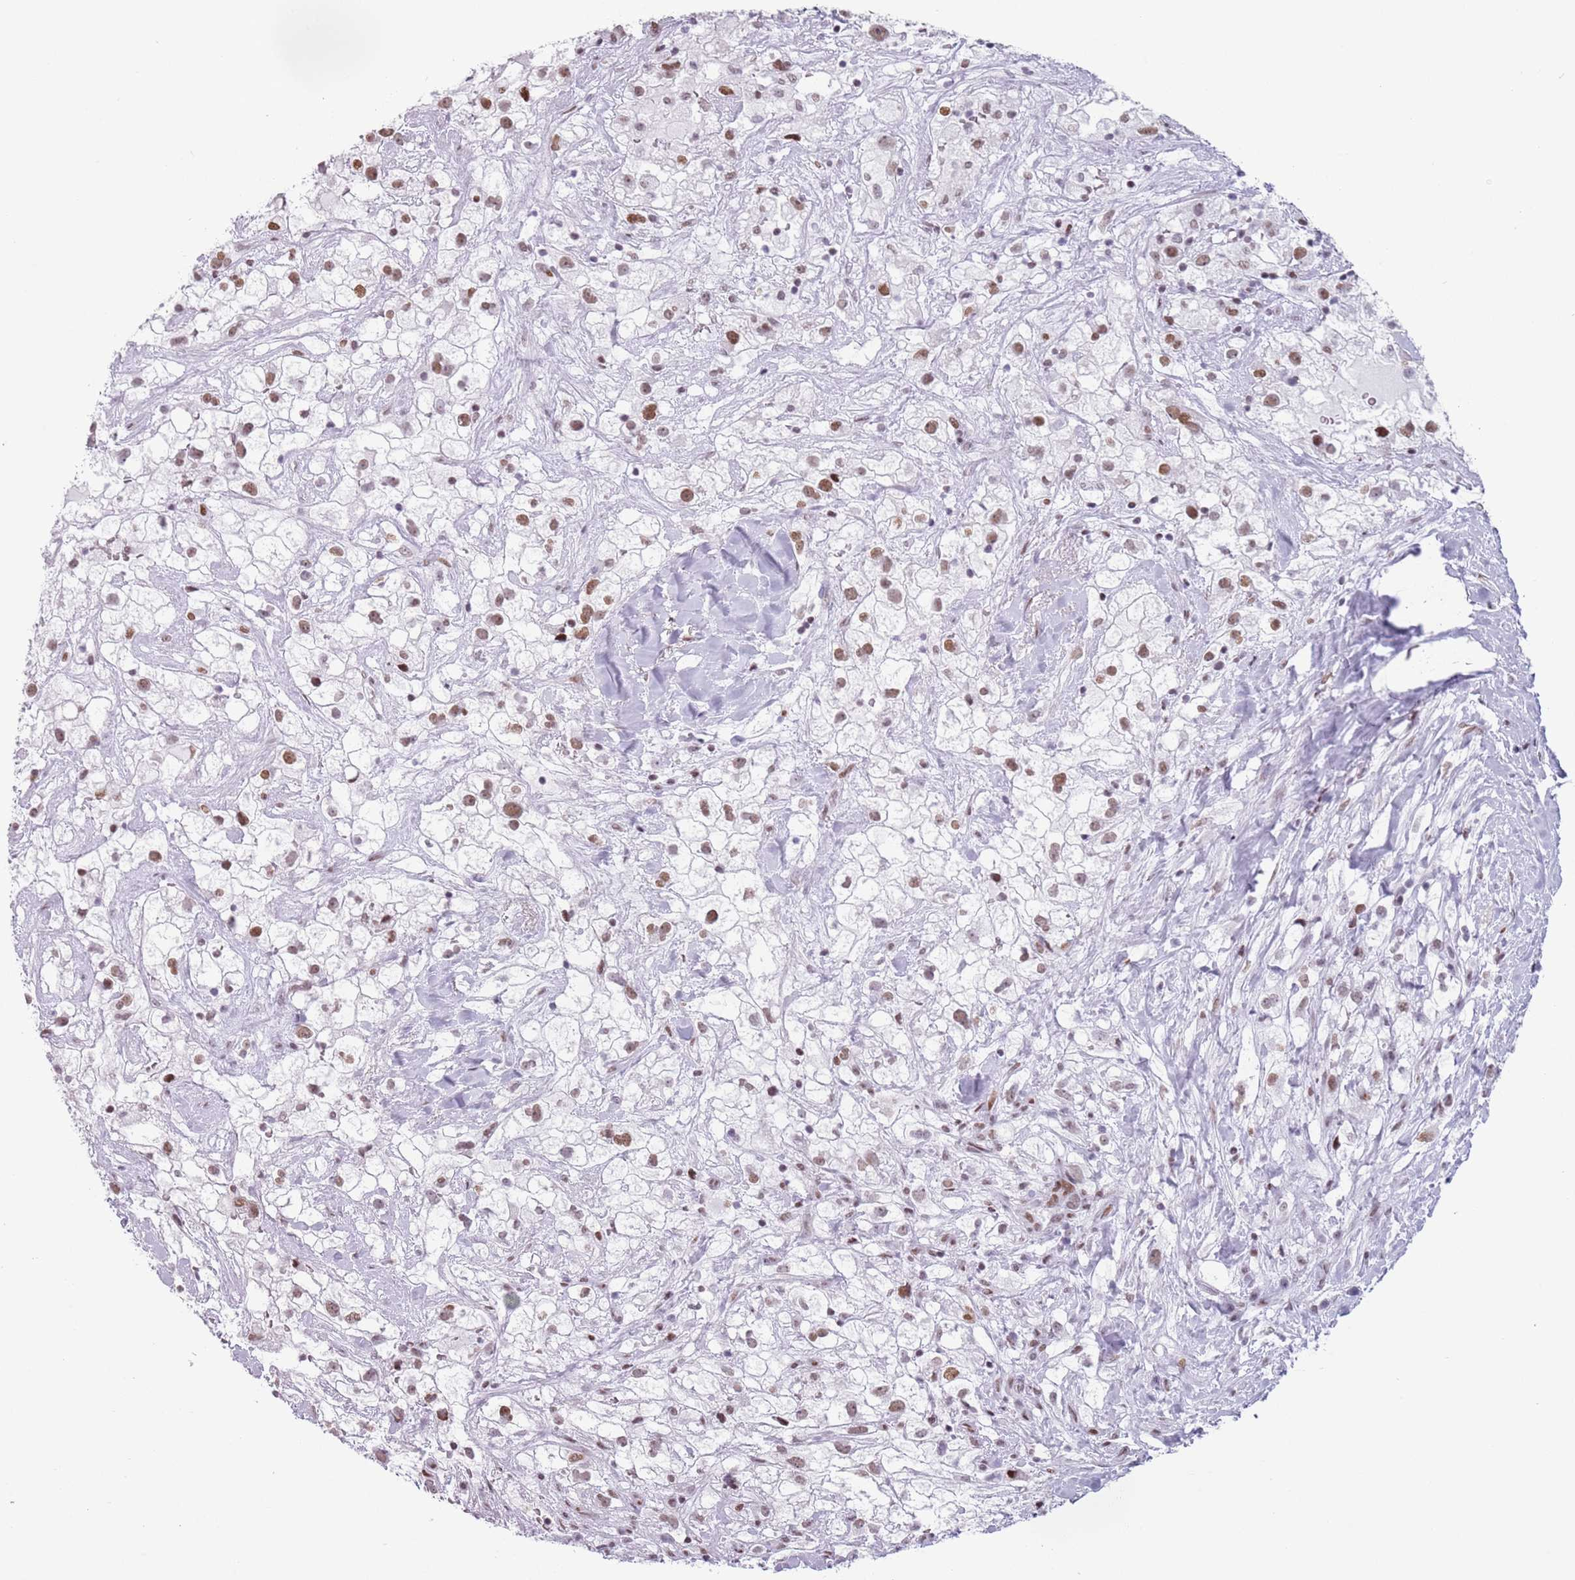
{"staining": {"intensity": "moderate", "quantity": ">75%", "location": "nuclear"}, "tissue": "renal cancer", "cell_type": "Tumor cells", "image_type": "cancer", "snomed": [{"axis": "morphology", "description": "Adenocarcinoma, NOS"}, {"axis": "topography", "description": "Kidney"}], "caption": "Immunohistochemistry (IHC) (DAB) staining of renal cancer (adenocarcinoma) demonstrates moderate nuclear protein positivity in approximately >75% of tumor cells.", "gene": "FAM104B", "patient": {"sex": "male", "age": 59}}